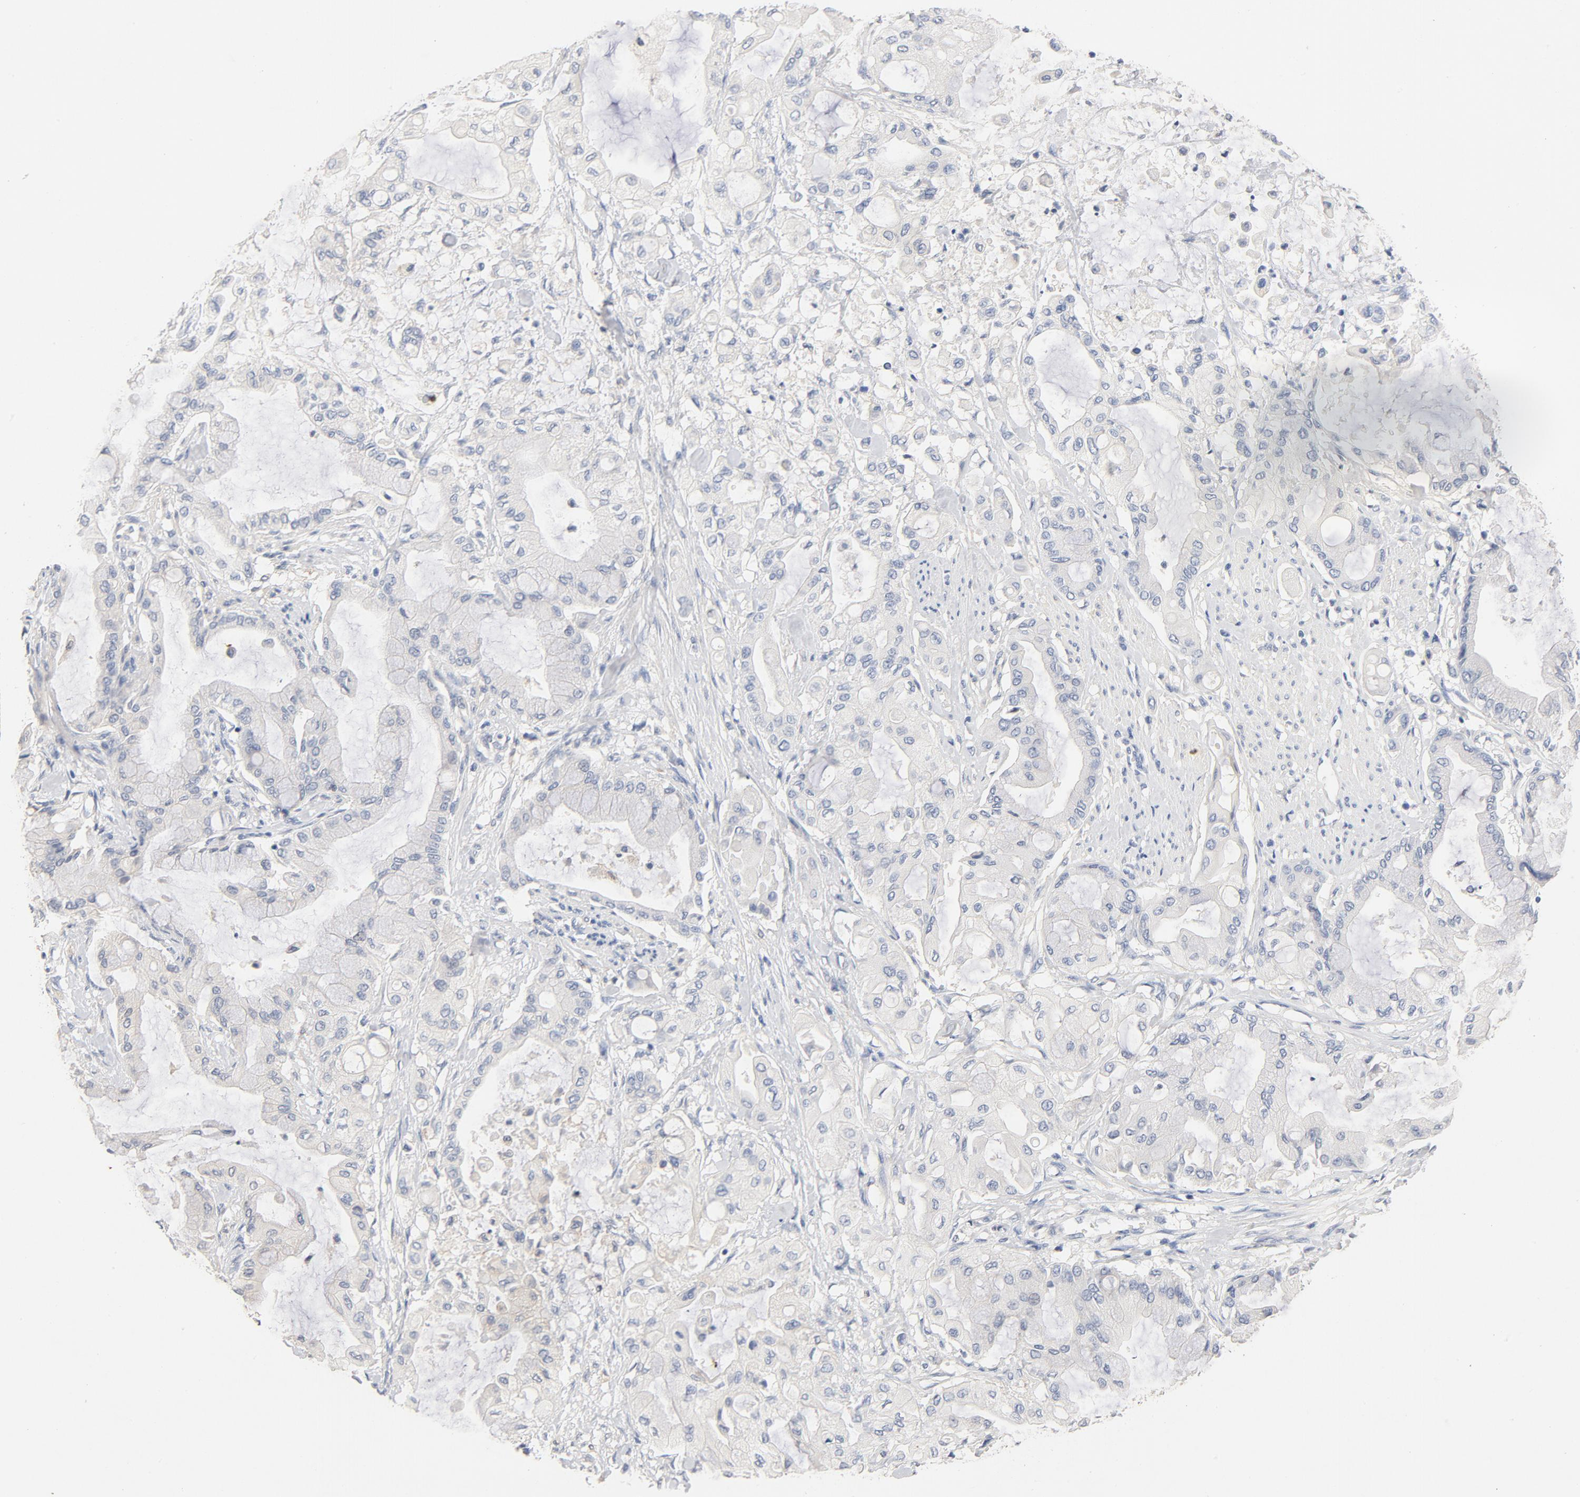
{"staining": {"intensity": "negative", "quantity": "none", "location": "none"}, "tissue": "pancreatic cancer", "cell_type": "Tumor cells", "image_type": "cancer", "snomed": [{"axis": "morphology", "description": "Adenocarcinoma, NOS"}, {"axis": "morphology", "description": "Adenocarcinoma, metastatic, NOS"}, {"axis": "topography", "description": "Lymph node"}, {"axis": "topography", "description": "Pancreas"}, {"axis": "topography", "description": "Duodenum"}], "caption": "Metastatic adenocarcinoma (pancreatic) was stained to show a protein in brown. There is no significant expression in tumor cells.", "gene": "STAT1", "patient": {"sex": "female", "age": 64}}